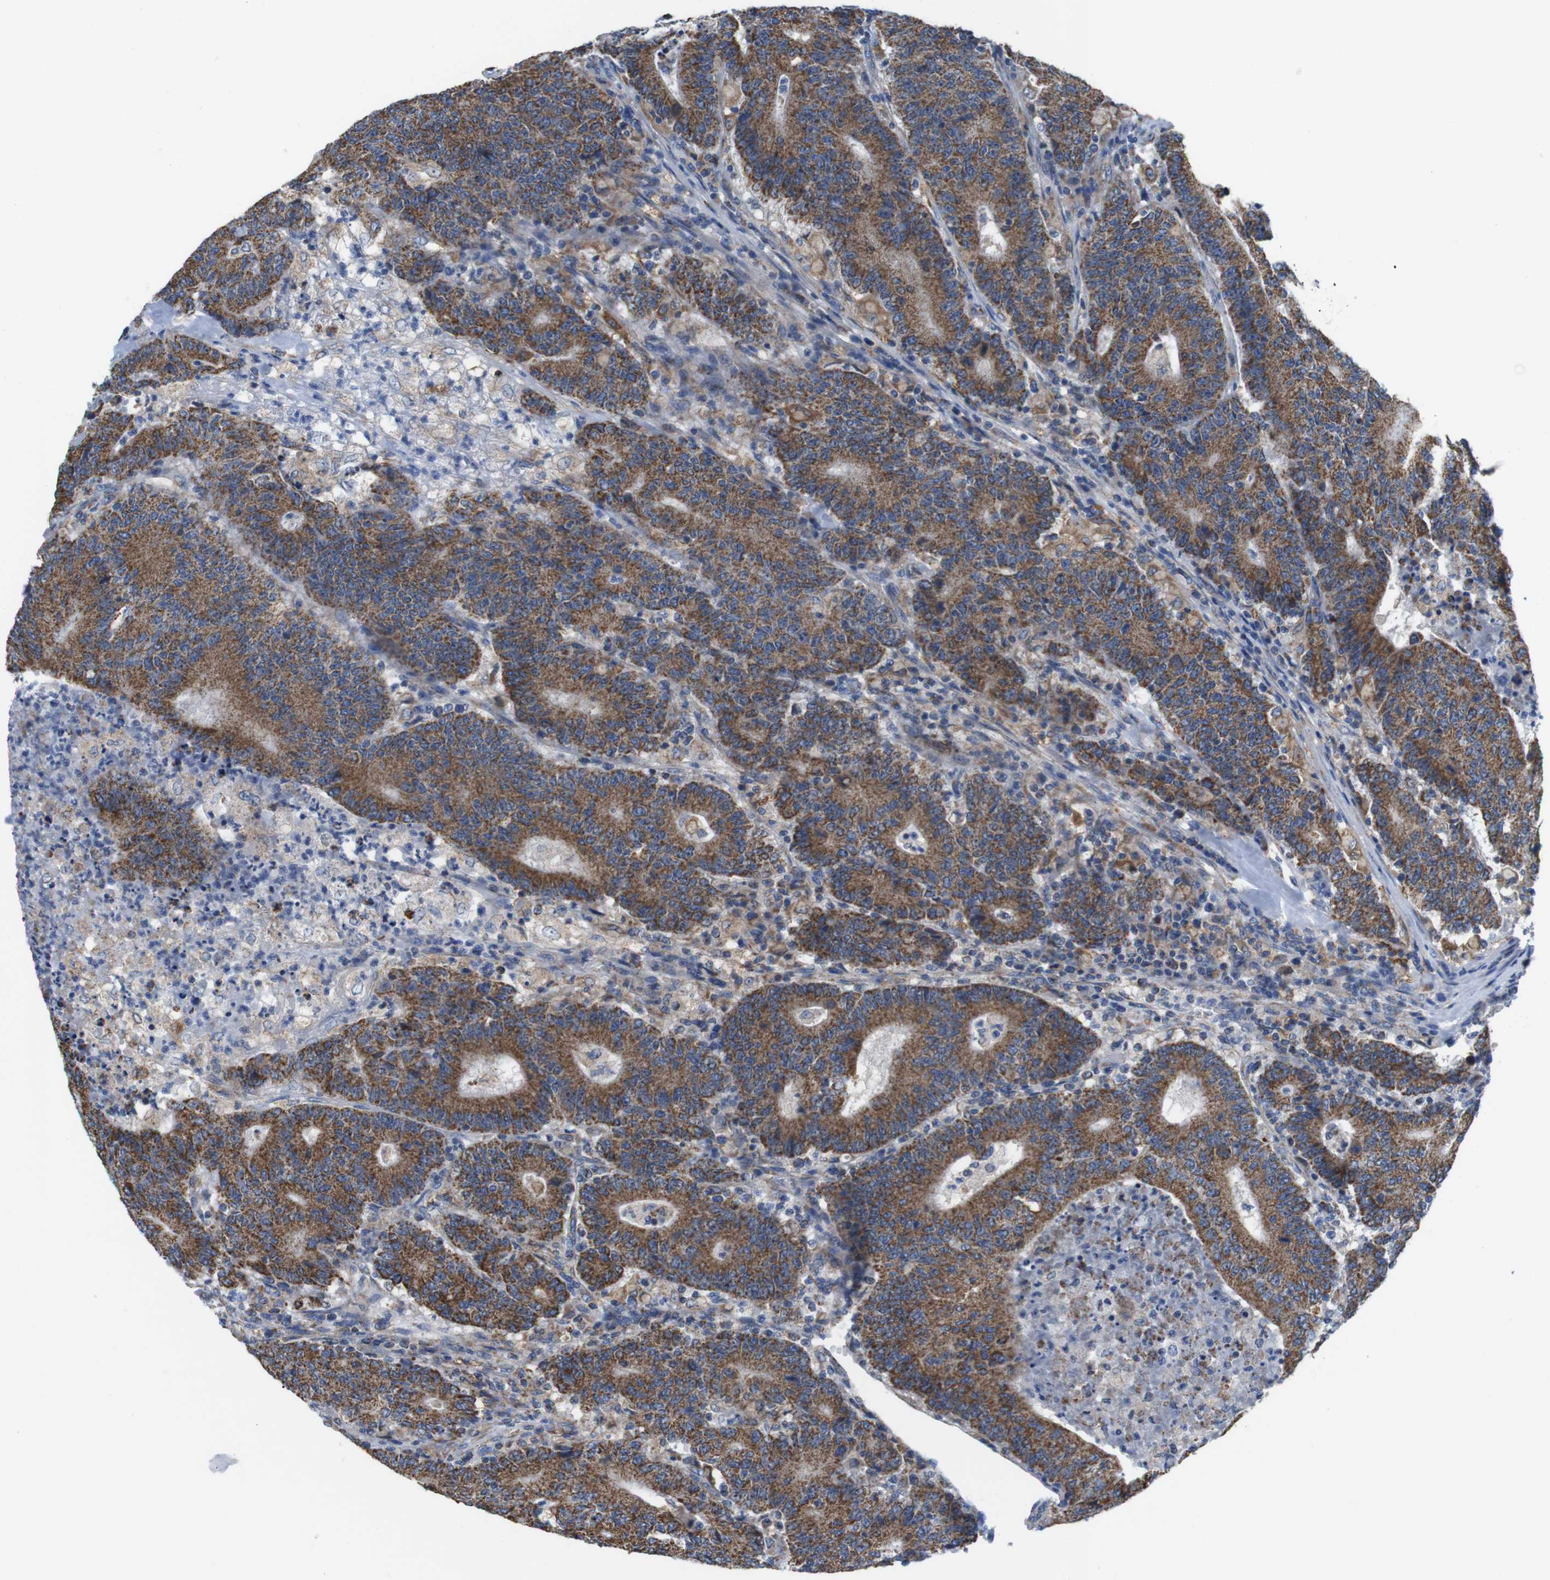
{"staining": {"intensity": "moderate", "quantity": ">75%", "location": "cytoplasmic/membranous"}, "tissue": "colorectal cancer", "cell_type": "Tumor cells", "image_type": "cancer", "snomed": [{"axis": "morphology", "description": "Normal tissue, NOS"}, {"axis": "morphology", "description": "Adenocarcinoma, NOS"}, {"axis": "topography", "description": "Colon"}], "caption": "Immunohistochemical staining of colorectal cancer demonstrates medium levels of moderate cytoplasmic/membranous staining in about >75% of tumor cells.", "gene": "F2RL1", "patient": {"sex": "female", "age": 75}}